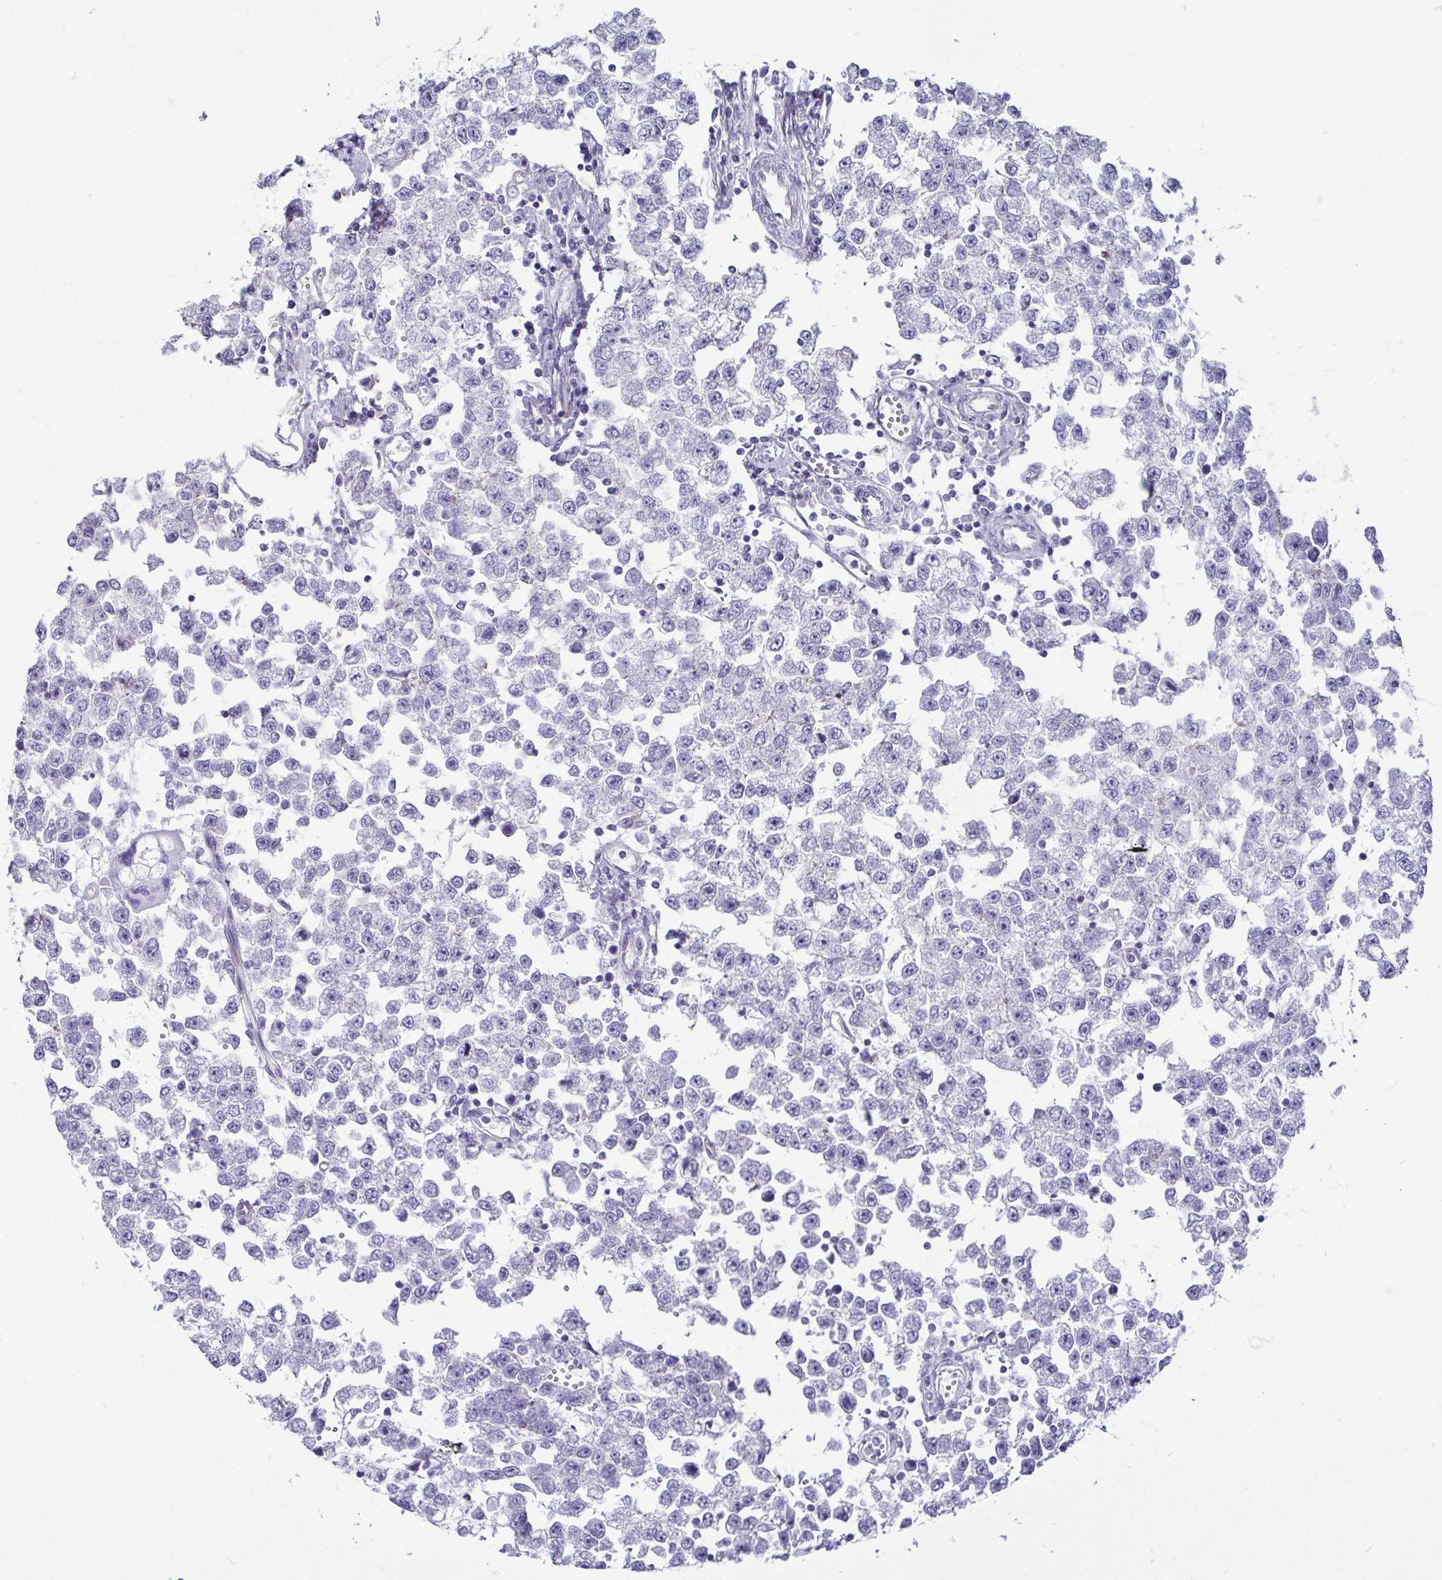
{"staining": {"intensity": "negative", "quantity": "none", "location": "none"}, "tissue": "testis cancer", "cell_type": "Tumor cells", "image_type": "cancer", "snomed": [{"axis": "morphology", "description": "Seminoma, NOS"}, {"axis": "topography", "description": "Testis"}], "caption": "Tumor cells are negative for brown protein staining in testis cancer (seminoma).", "gene": "CASP14", "patient": {"sex": "male", "age": 34}}